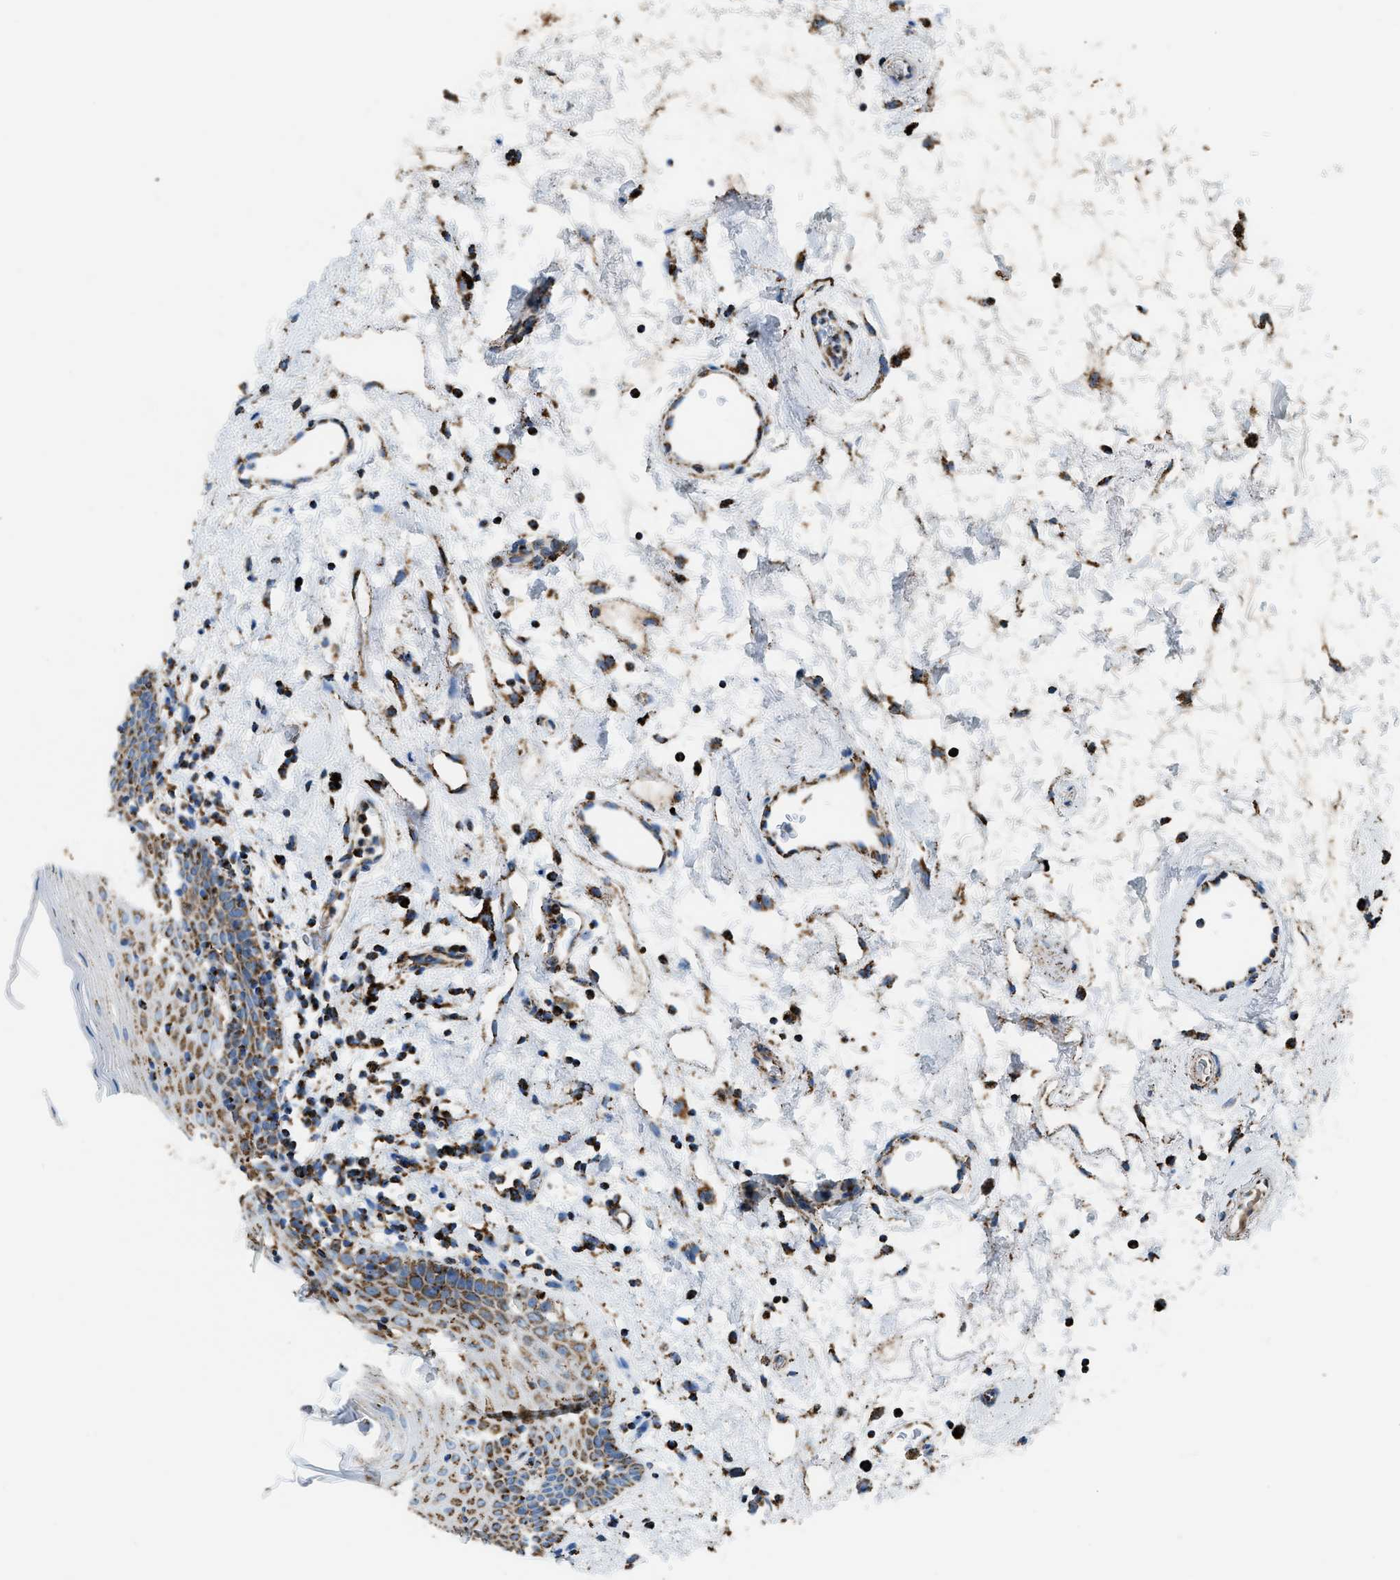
{"staining": {"intensity": "moderate", "quantity": ">75%", "location": "cytoplasmic/membranous"}, "tissue": "oral mucosa", "cell_type": "Squamous epithelial cells", "image_type": "normal", "snomed": [{"axis": "morphology", "description": "Normal tissue, NOS"}, {"axis": "topography", "description": "Oral tissue"}], "caption": "A brown stain labels moderate cytoplasmic/membranous expression of a protein in squamous epithelial cells of benign human oral mucosa.", "gene": "ETFB", "patient": {"sex": "male", "age": 66}}